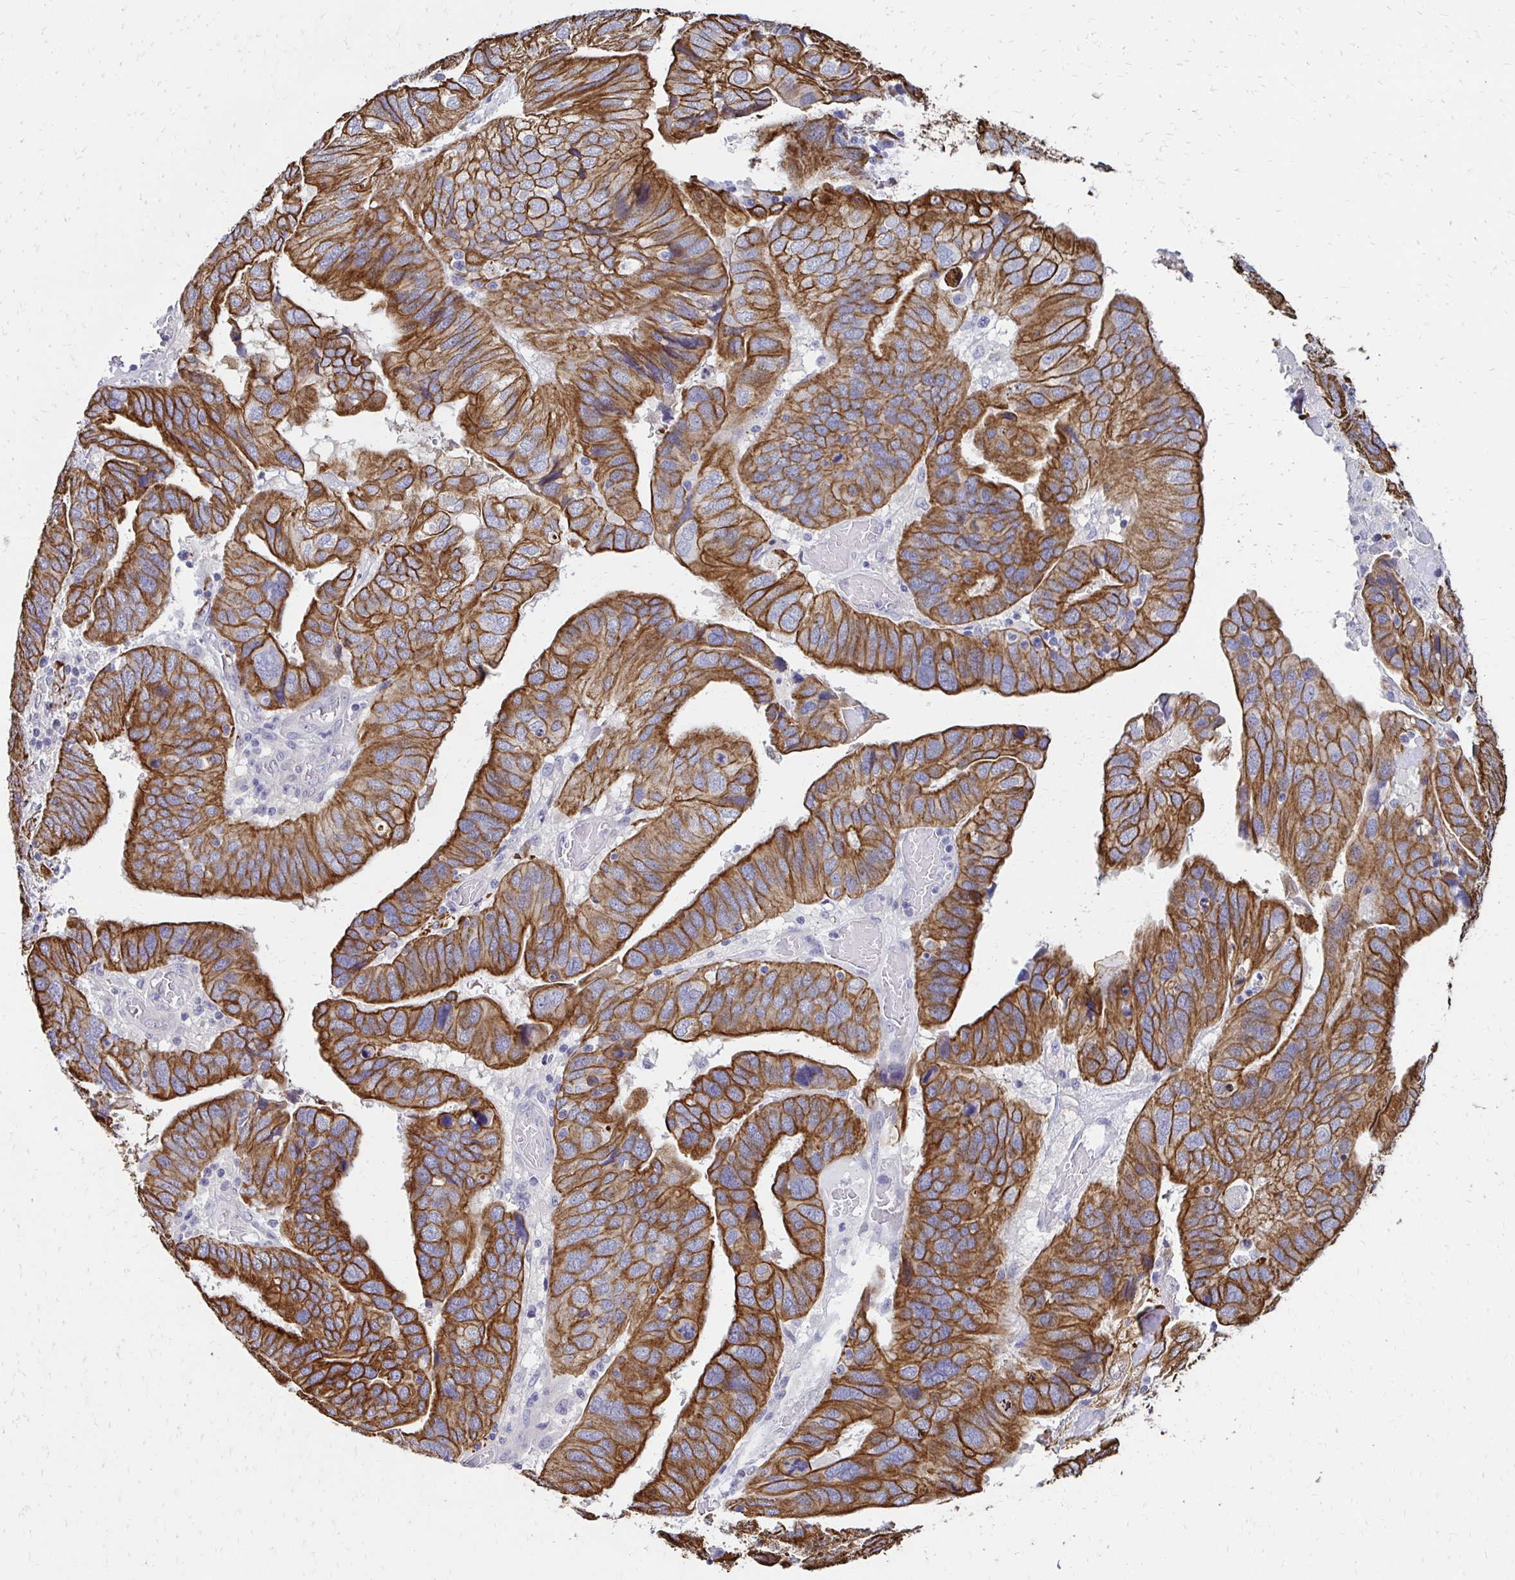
{"staining": {"intensity": "moderate", "quantity": ">75%", "location": "cytoplasmic/membranous"}, "tissue": "ovarian cancer", "cell_type": "Tumor cells", "image_type": "cancer", "snomed": [{"axis": "morphology", "description": "Cystadenocarcinoma, serous, NOS"}, {"axis": "topography", "description": "Ovary"}], "caption": "Serous cystadenocarcinoma (ovarian) tissue exhibits moderate cytoplasmic/membranous positivity in approximately >75% of tumor cells, visualized by immunohistochemistry.", "gene": "C1QTNF2", "patient": {"sex": "female", "age": 79}}